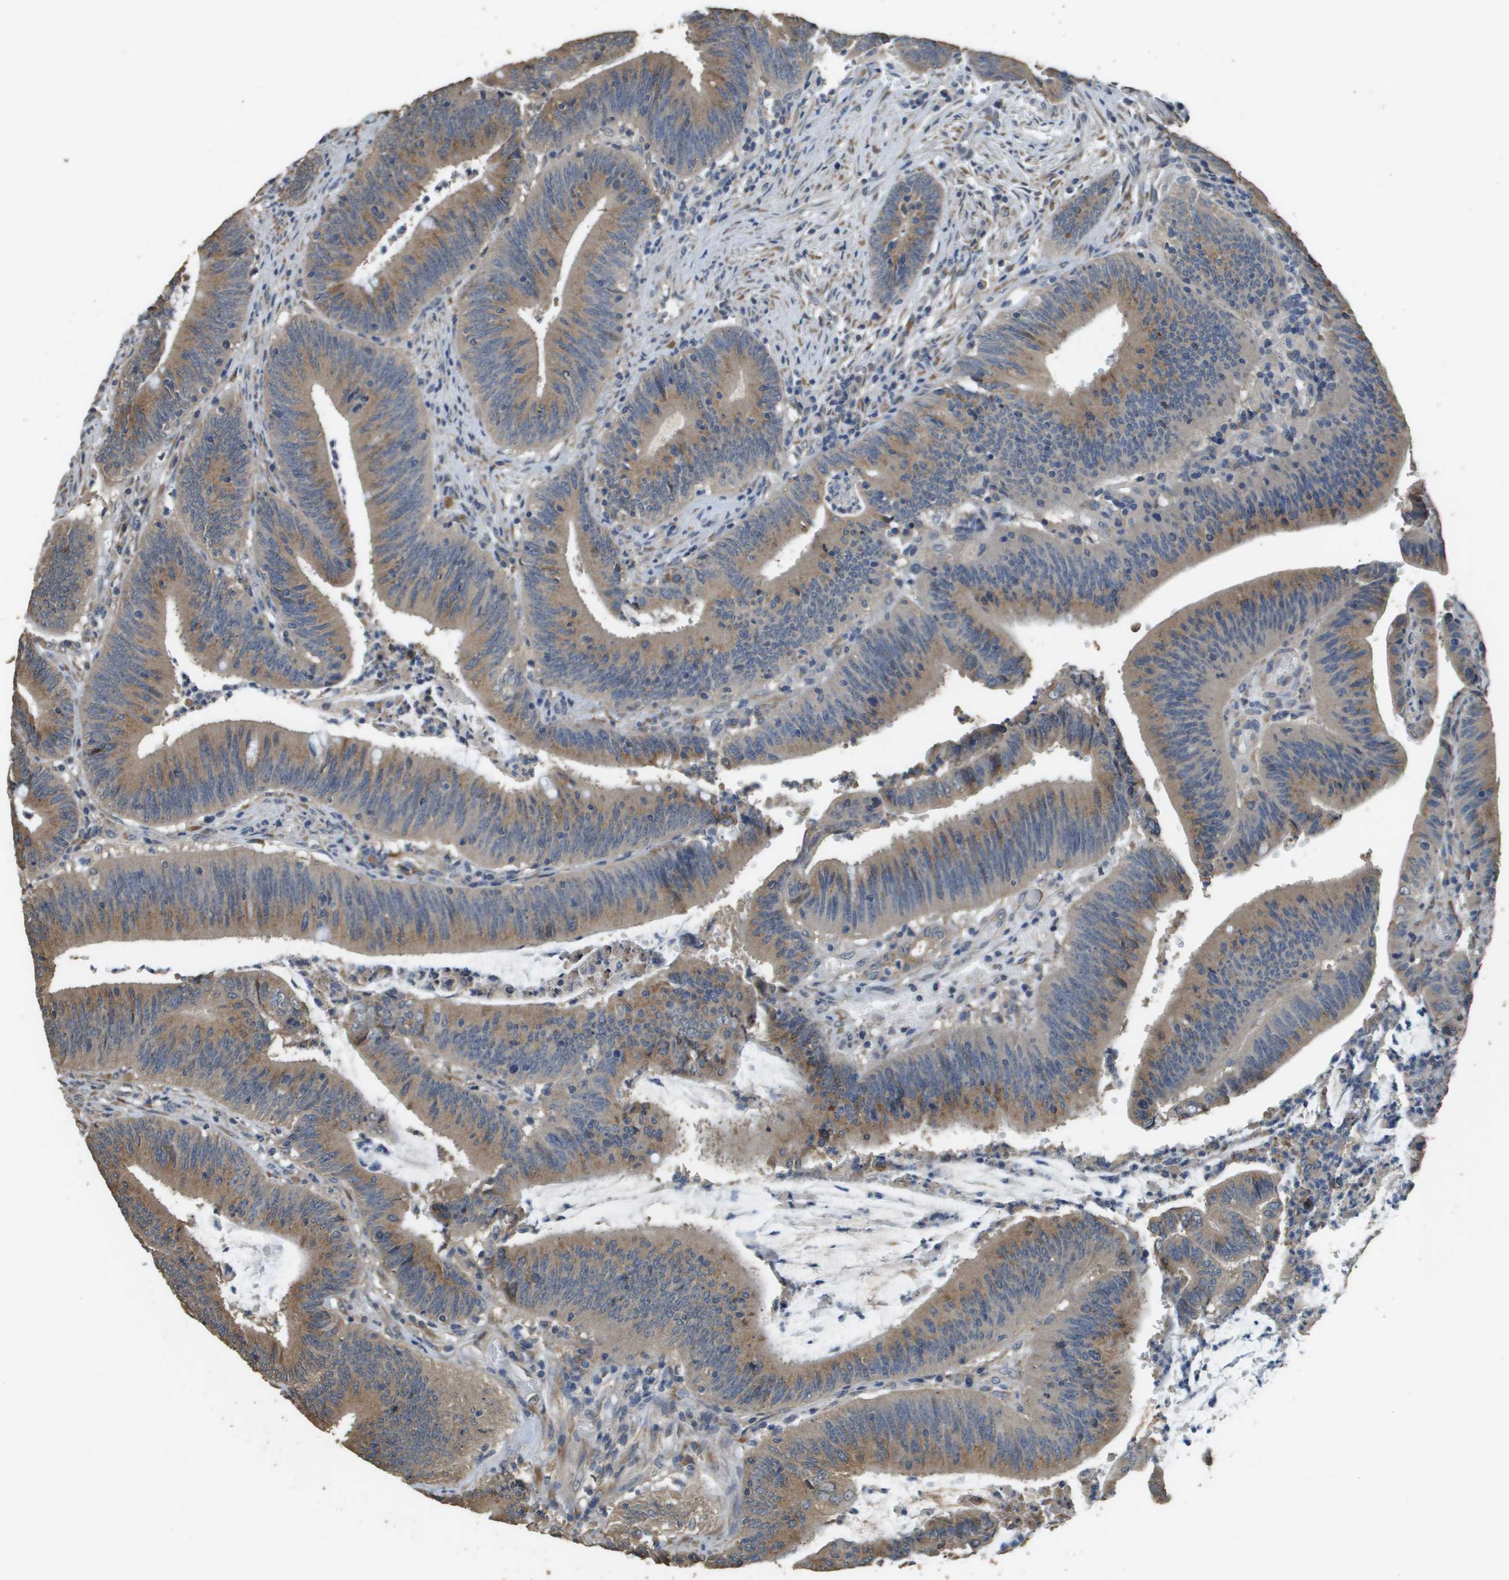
{"staining": {"intensity": "moderate", "quantity": "25%-75%", "location": "cytoplasmic/membranous"}, "tissue": "colorectal cancer", "cell_type": "Tumor cells", "image_type": "cancer", "snomed": [{"axis": "morphology", "description": "Normal tissue, NOS"}, {"axis": "morphology", "description": "Adenocarcinoma, NOS"}, {"axis": "topography", "description": "Rectum"}], "caption": "There is medium levels of moderate cytoplasmic/membranous positivity in tumor cells of adenocarcinoma (colorectal), as demonstrated by immunohistochemical staining (brown color).", "gene": "RAB6B", "patient": {"sex": "female", "age": 66}}